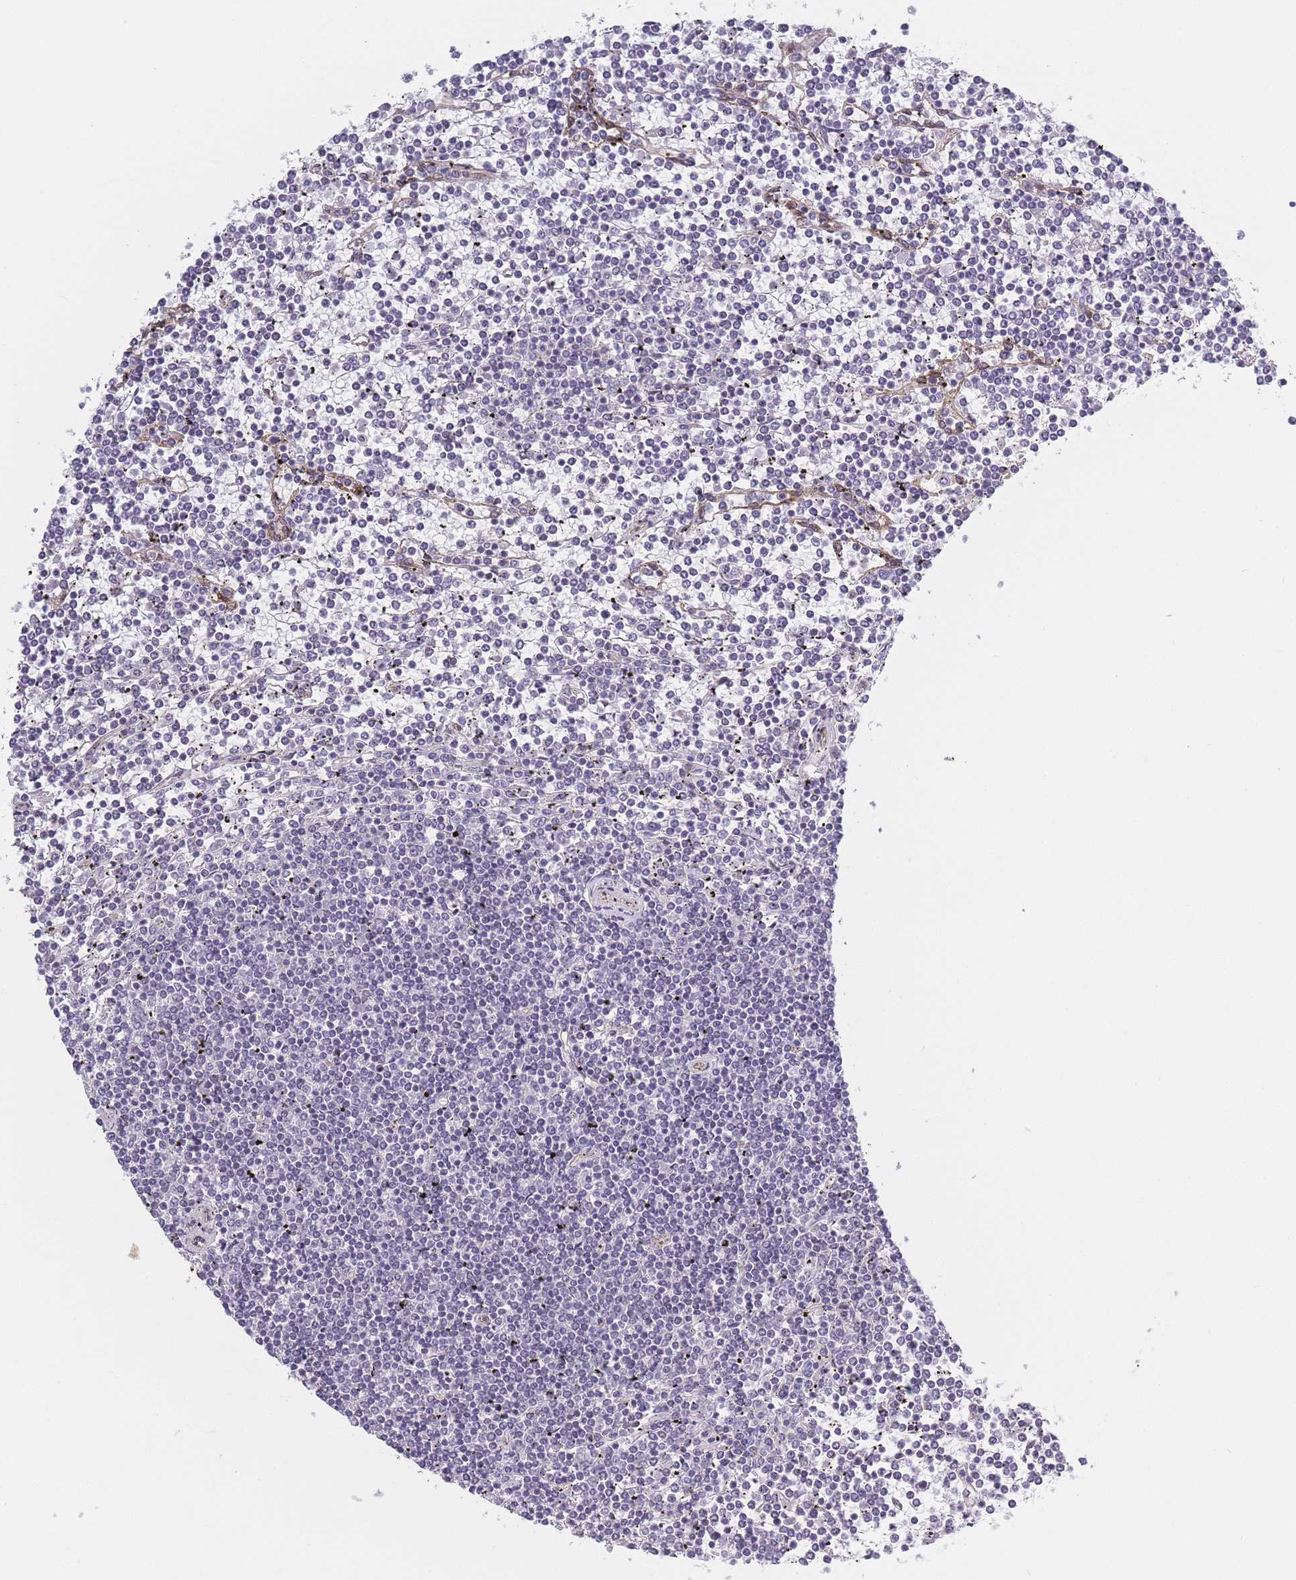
{"staining": {"intensity": "negative", "quantity": "none", "location": "none"}, "tissue": "lymphoma", "cell_type": "Tumor cells", "image_type": "cancer", "snomed": [{"axis": "morphology", "description": "Malignant lymphoma, non-Hodgkin's type, Low grade"}, {"axis": "topography", "description": "Spleen"}], "caption": "Tumor cells are negative for brown protein staining in malignant lymphoma, non-Hodgkin's type (low-grade).", "gene": "SLC7A6", "patient": {"sex": "female", "age": 19}}